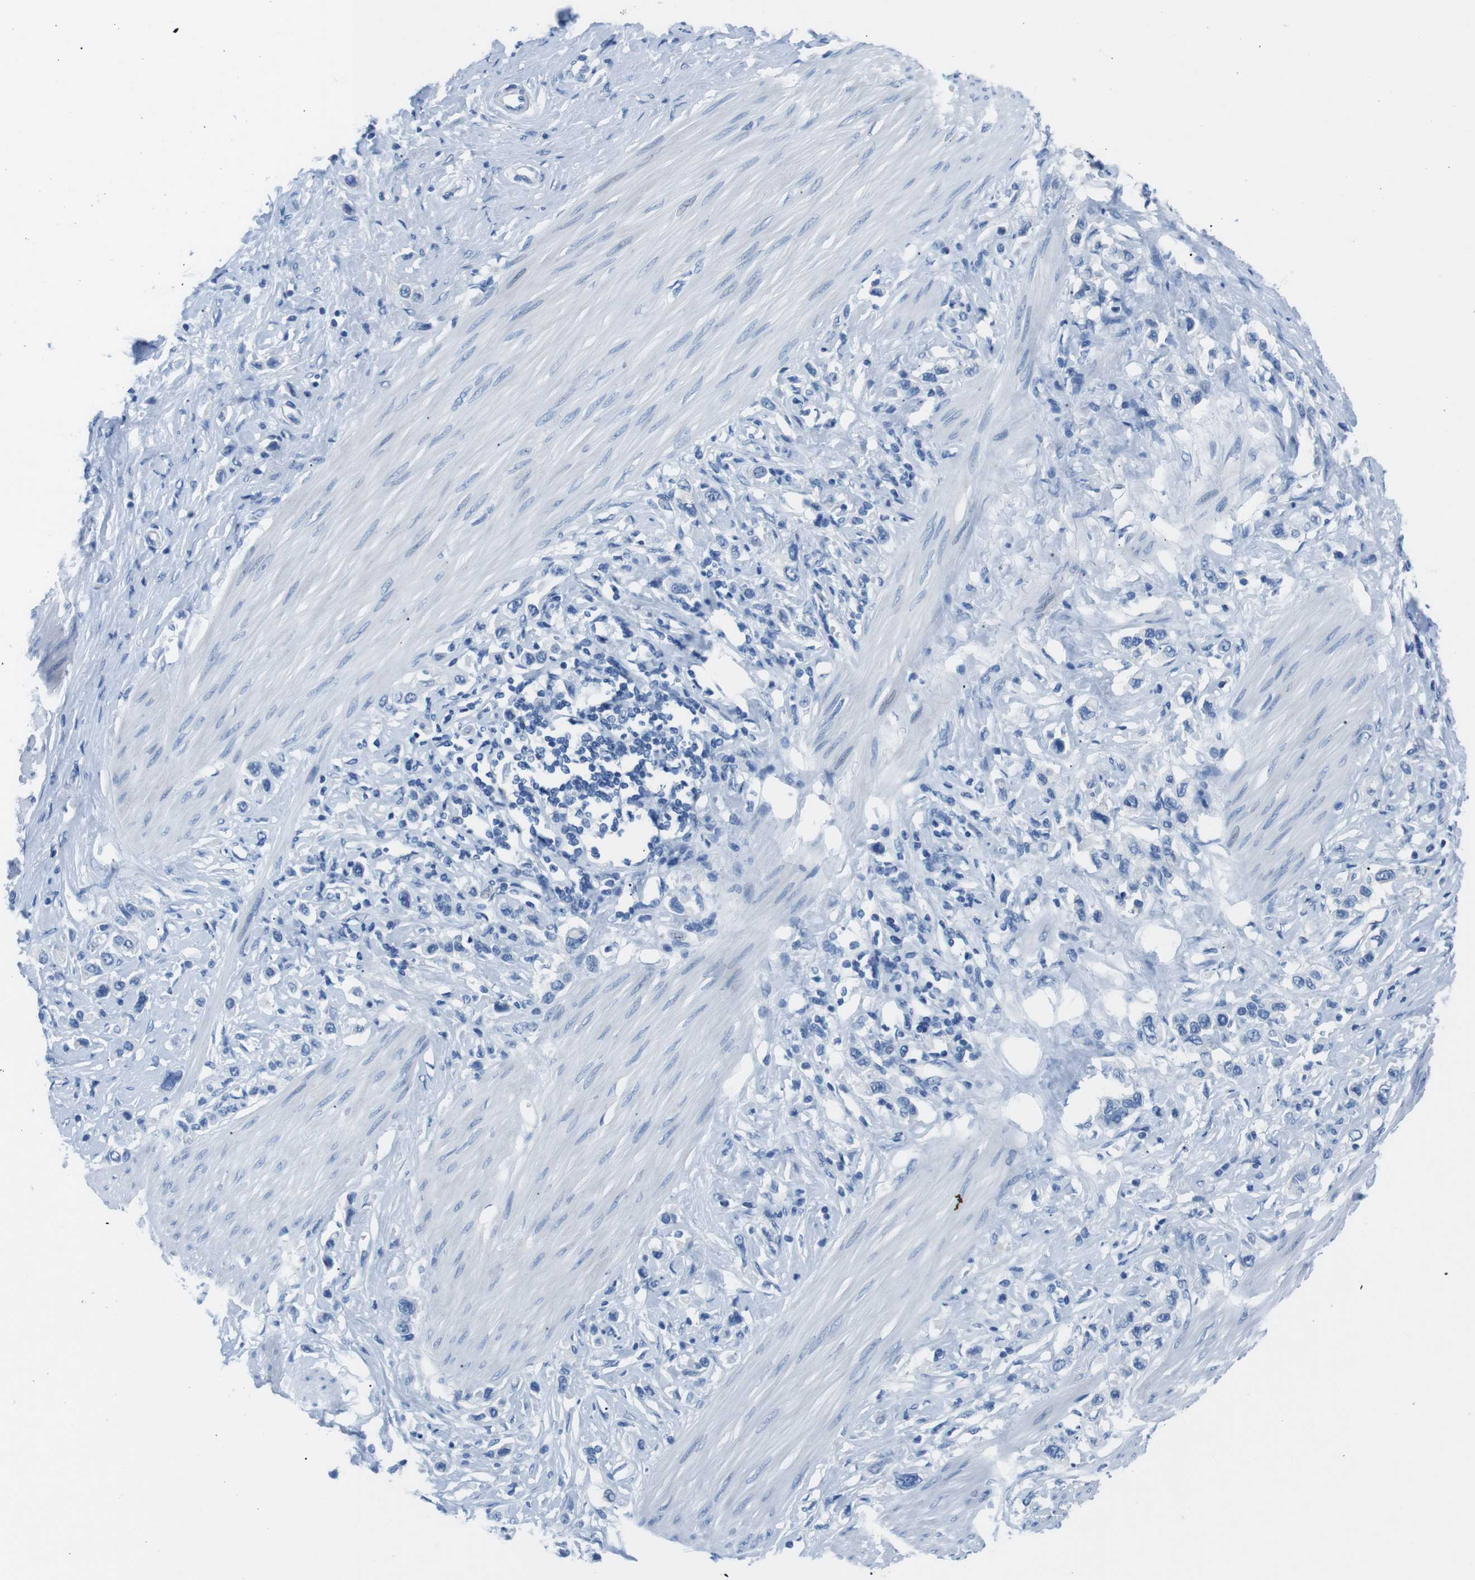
{"staining": {"intensity": "negative", "quantity": "none", "location": "none"}, "tissue": "stomach cancer", "cell_type": "Tumor cells", "image_type": "cancer", "snomed": [{"axis": "morphology", "description": "Adenocarcinoma, NOS"}, {"axis": "topography", "description": "Stomach"}], "caption": "A histopathology image of human adenocarcinoma (stomach) is negative for staining in tumor cells.", "gene": "MUC2", "patient": {"sex": "female", "age": 65}}